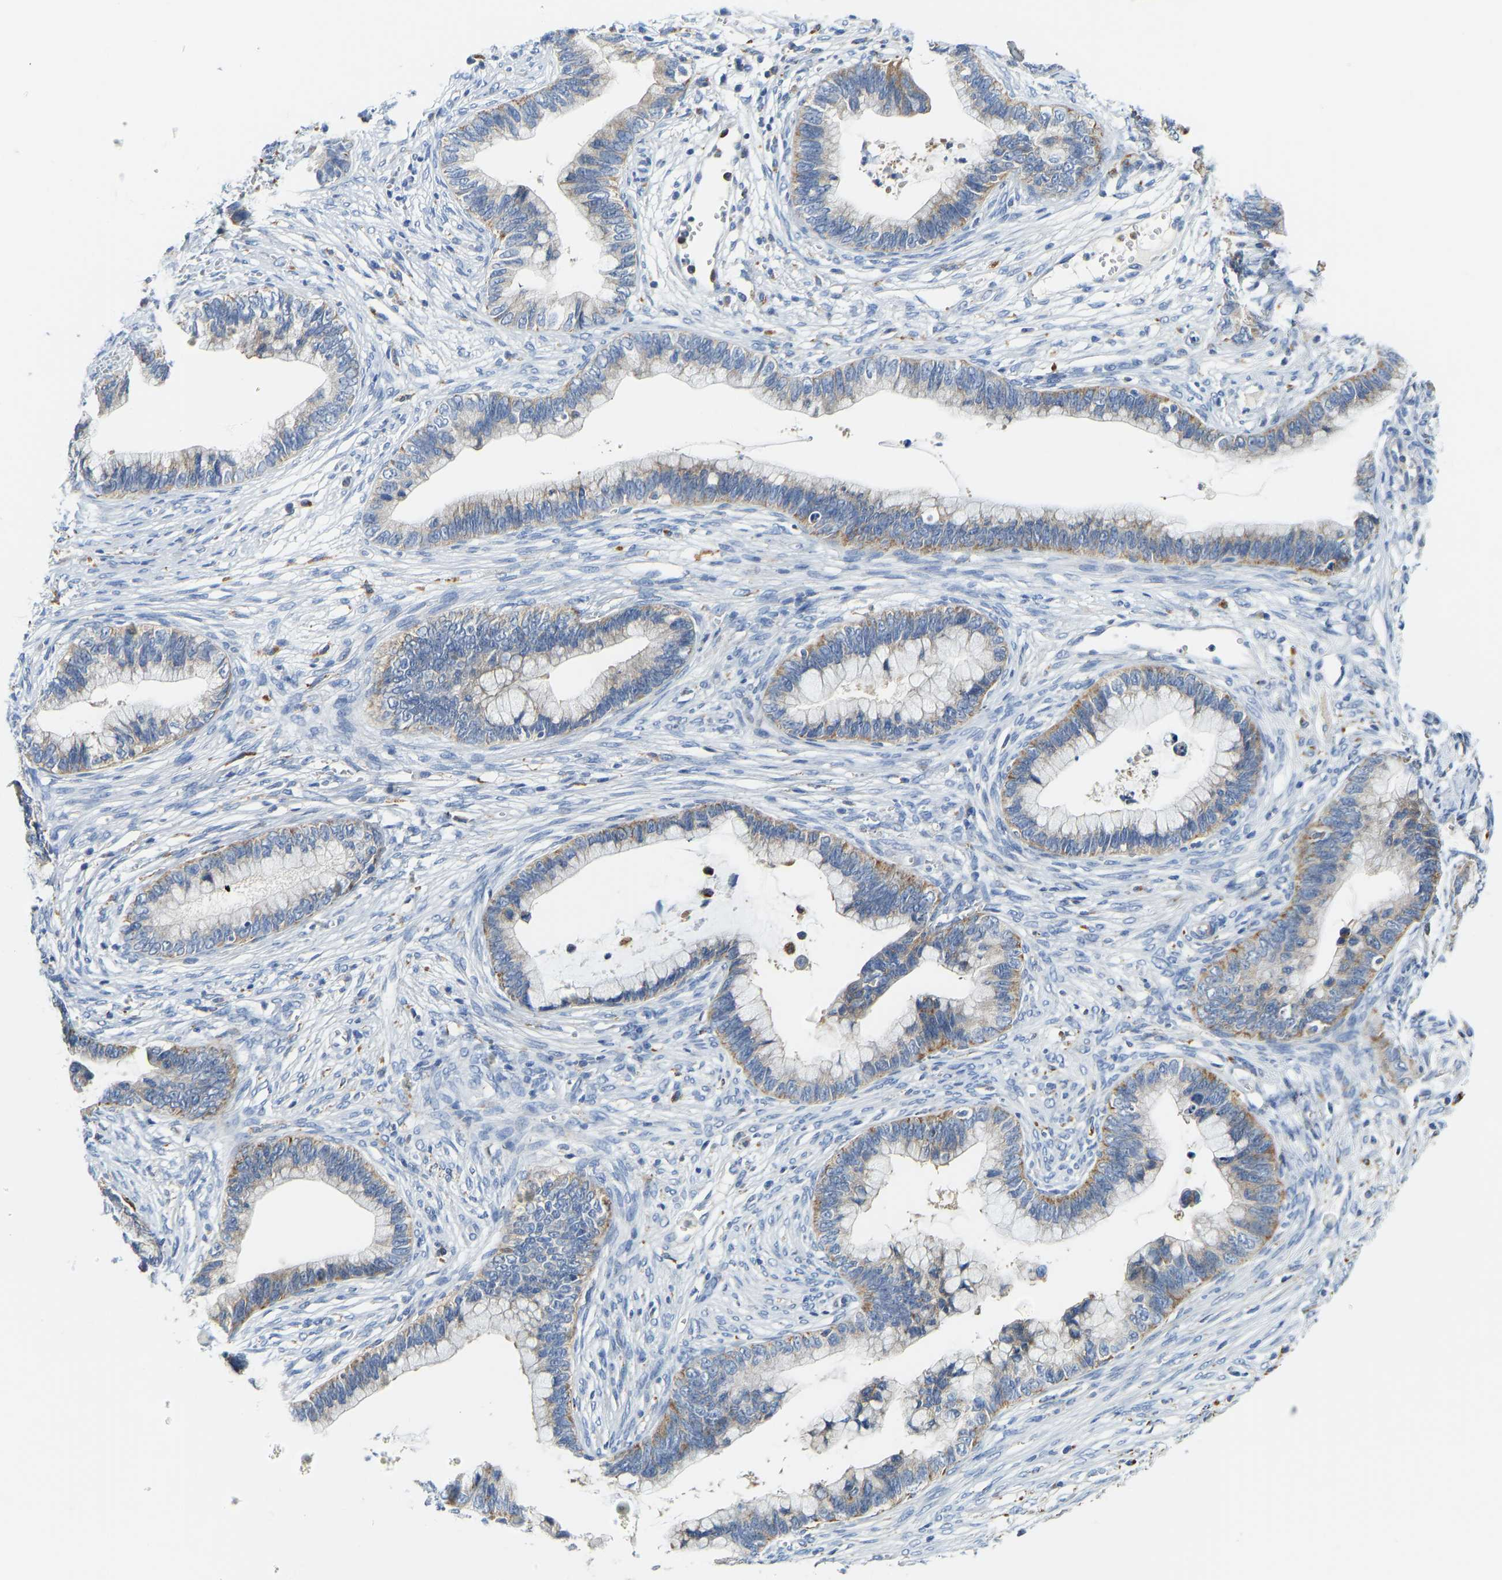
{"staining": {"intensity": "moderate", "quantity": "25%-75%", "location": "cytoplasmic/membranous"}, "tissue": "cervical cancer", "cell_type": "Tumor cells", "image_type": "cancer", "snomed": [{"axis": "morphology", "description": "Adenocarcinoma, NOS"}, {"axis": "topography", "description": "Cervix"}], "caption": "Cervical cancer tissue demonstrates moderate cytoplasmic/membranous positivity in approximately 25%-75% of tumor cells", "gene": "ATP6V1E1", "patient": {"sex": "female", "age": 44}}